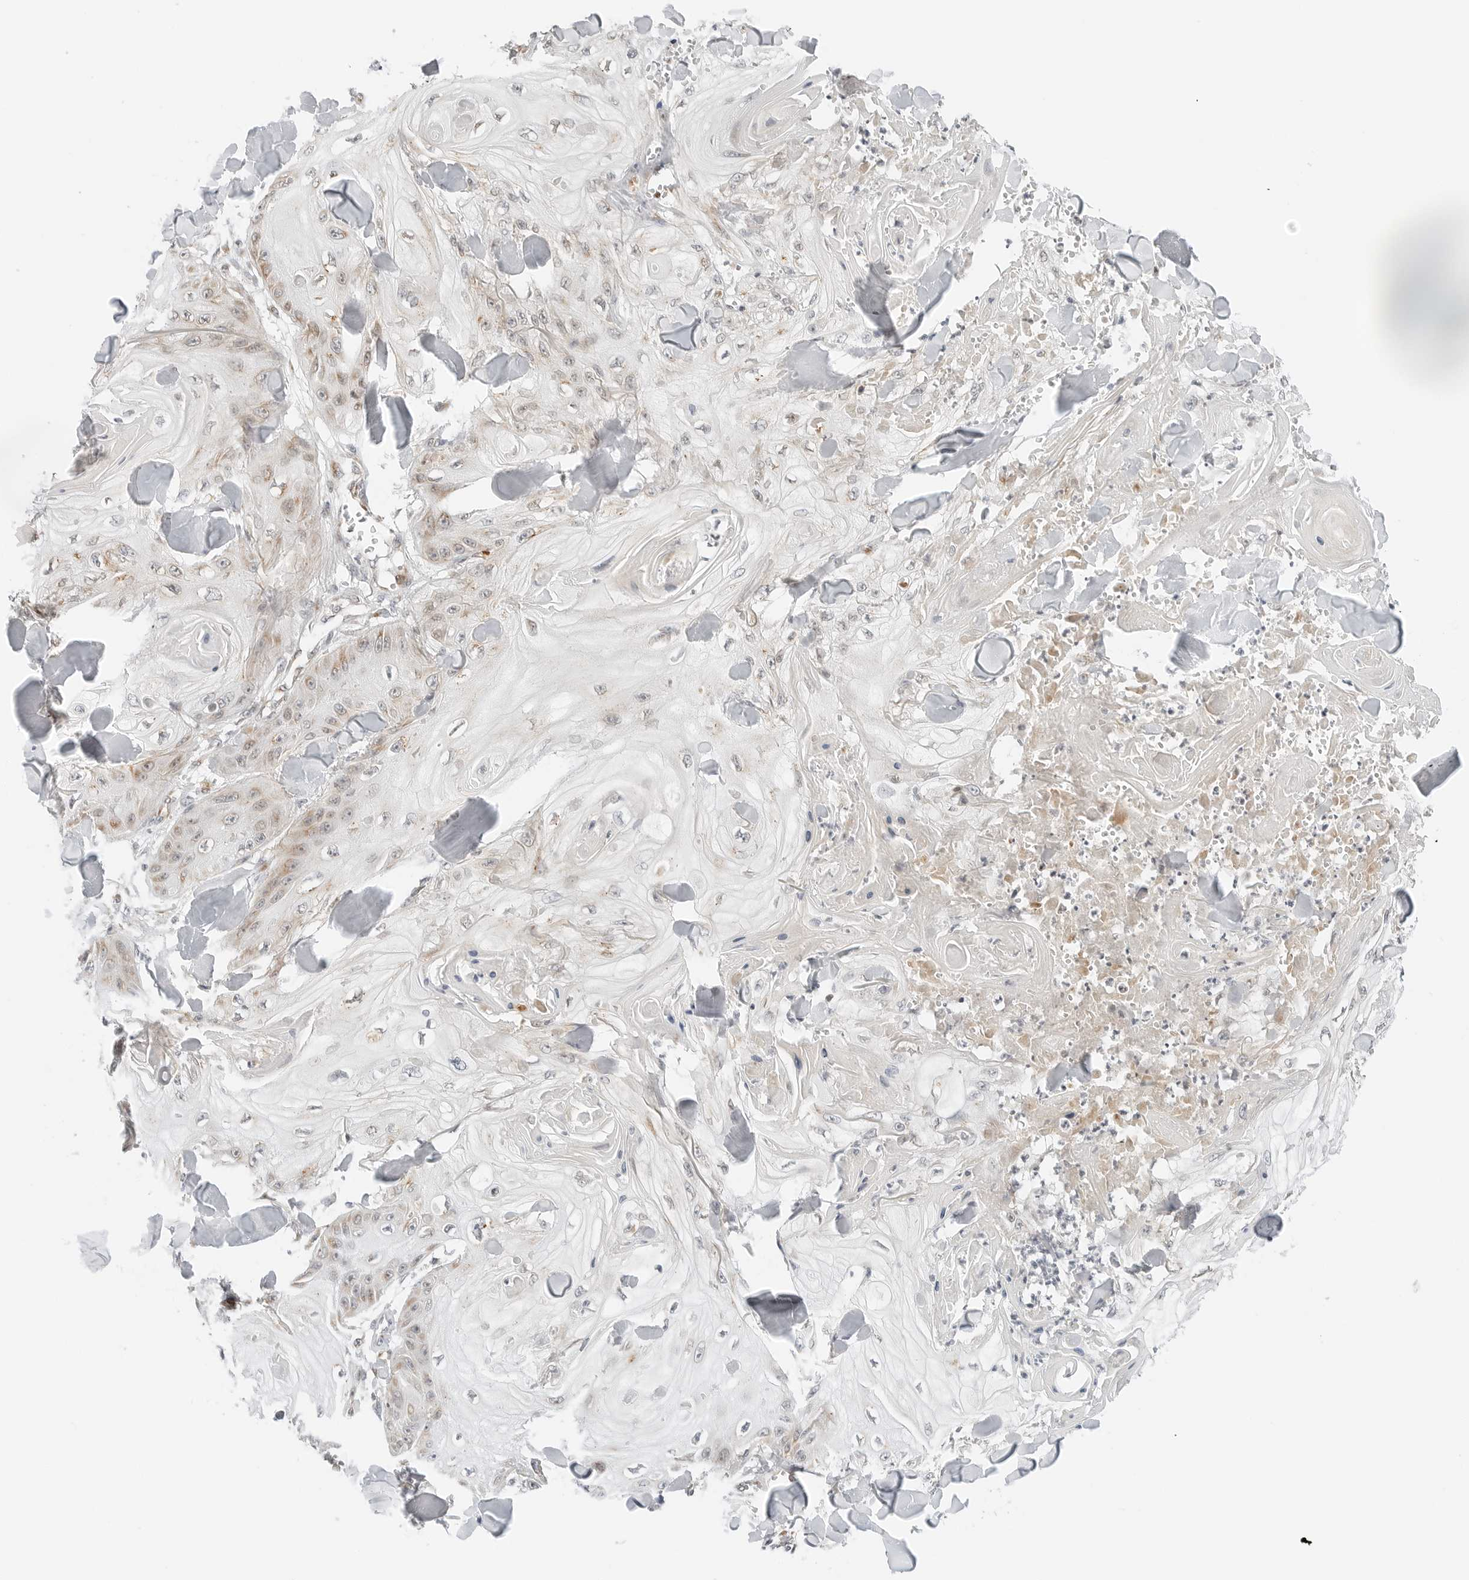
{"staining": {"intensity": "weak", "quantity": "<25%", "location": "cytoplasmic/membranous"}, "tissue": "skin cancer", "cell_type": "Tumor cells", "image_type": "cancer", "snomed": [{"axis": "morphology", "description": "Squamous cell carcinoma, NOS"}, {"axis": "topography", "description": "Skin"}], "caption": "Immunohistochemistry (IHC) of human squamous cell carcinoma (skin) demonstrates no positivity in tumor cells.", "gene": "DYRK4", "patient": {"sex": "male", "age": 74}}